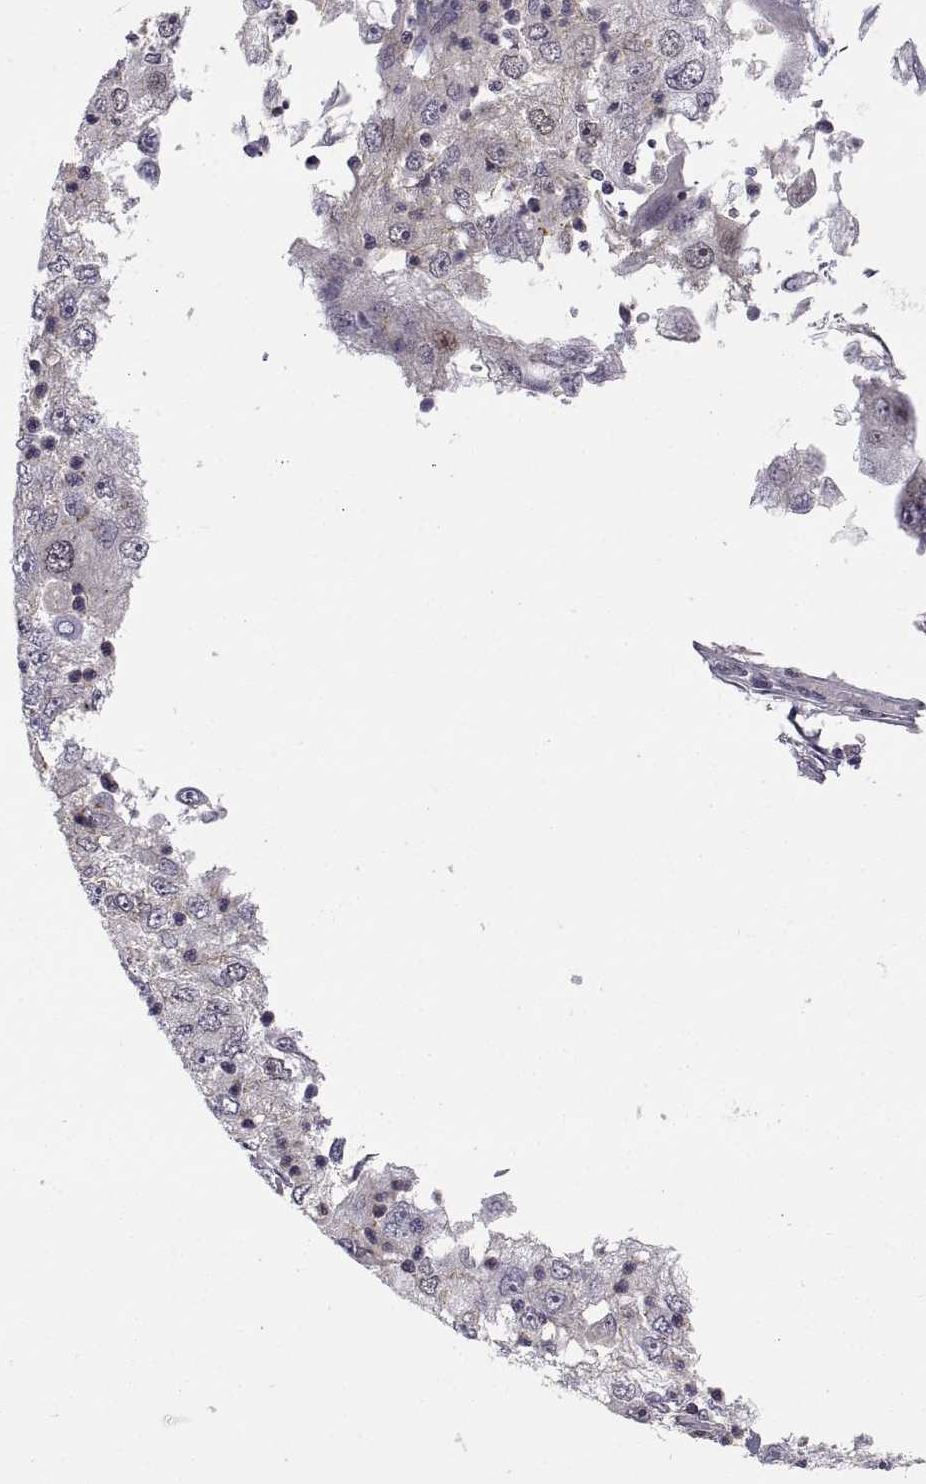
{"staining": {"intensity": "negative", "quantity": "none", "location": "none"}, "tissue": "cervical cancer", "cell_type": "Tumor cells", "image_type": "cancer", "snomed": [{"axis": "morphology", "description": "Squamous cell carcinoma, NOS"}, {"axis": "topography", "description": "Cervix"}], "caption": "This is a micrograph of immunohistochemistry staining of cervical squamous cell carcinoma, which shows no positivity in tumor cells.", "gene": "CHFR", "patient": {"sex": "female", "age": 36}}